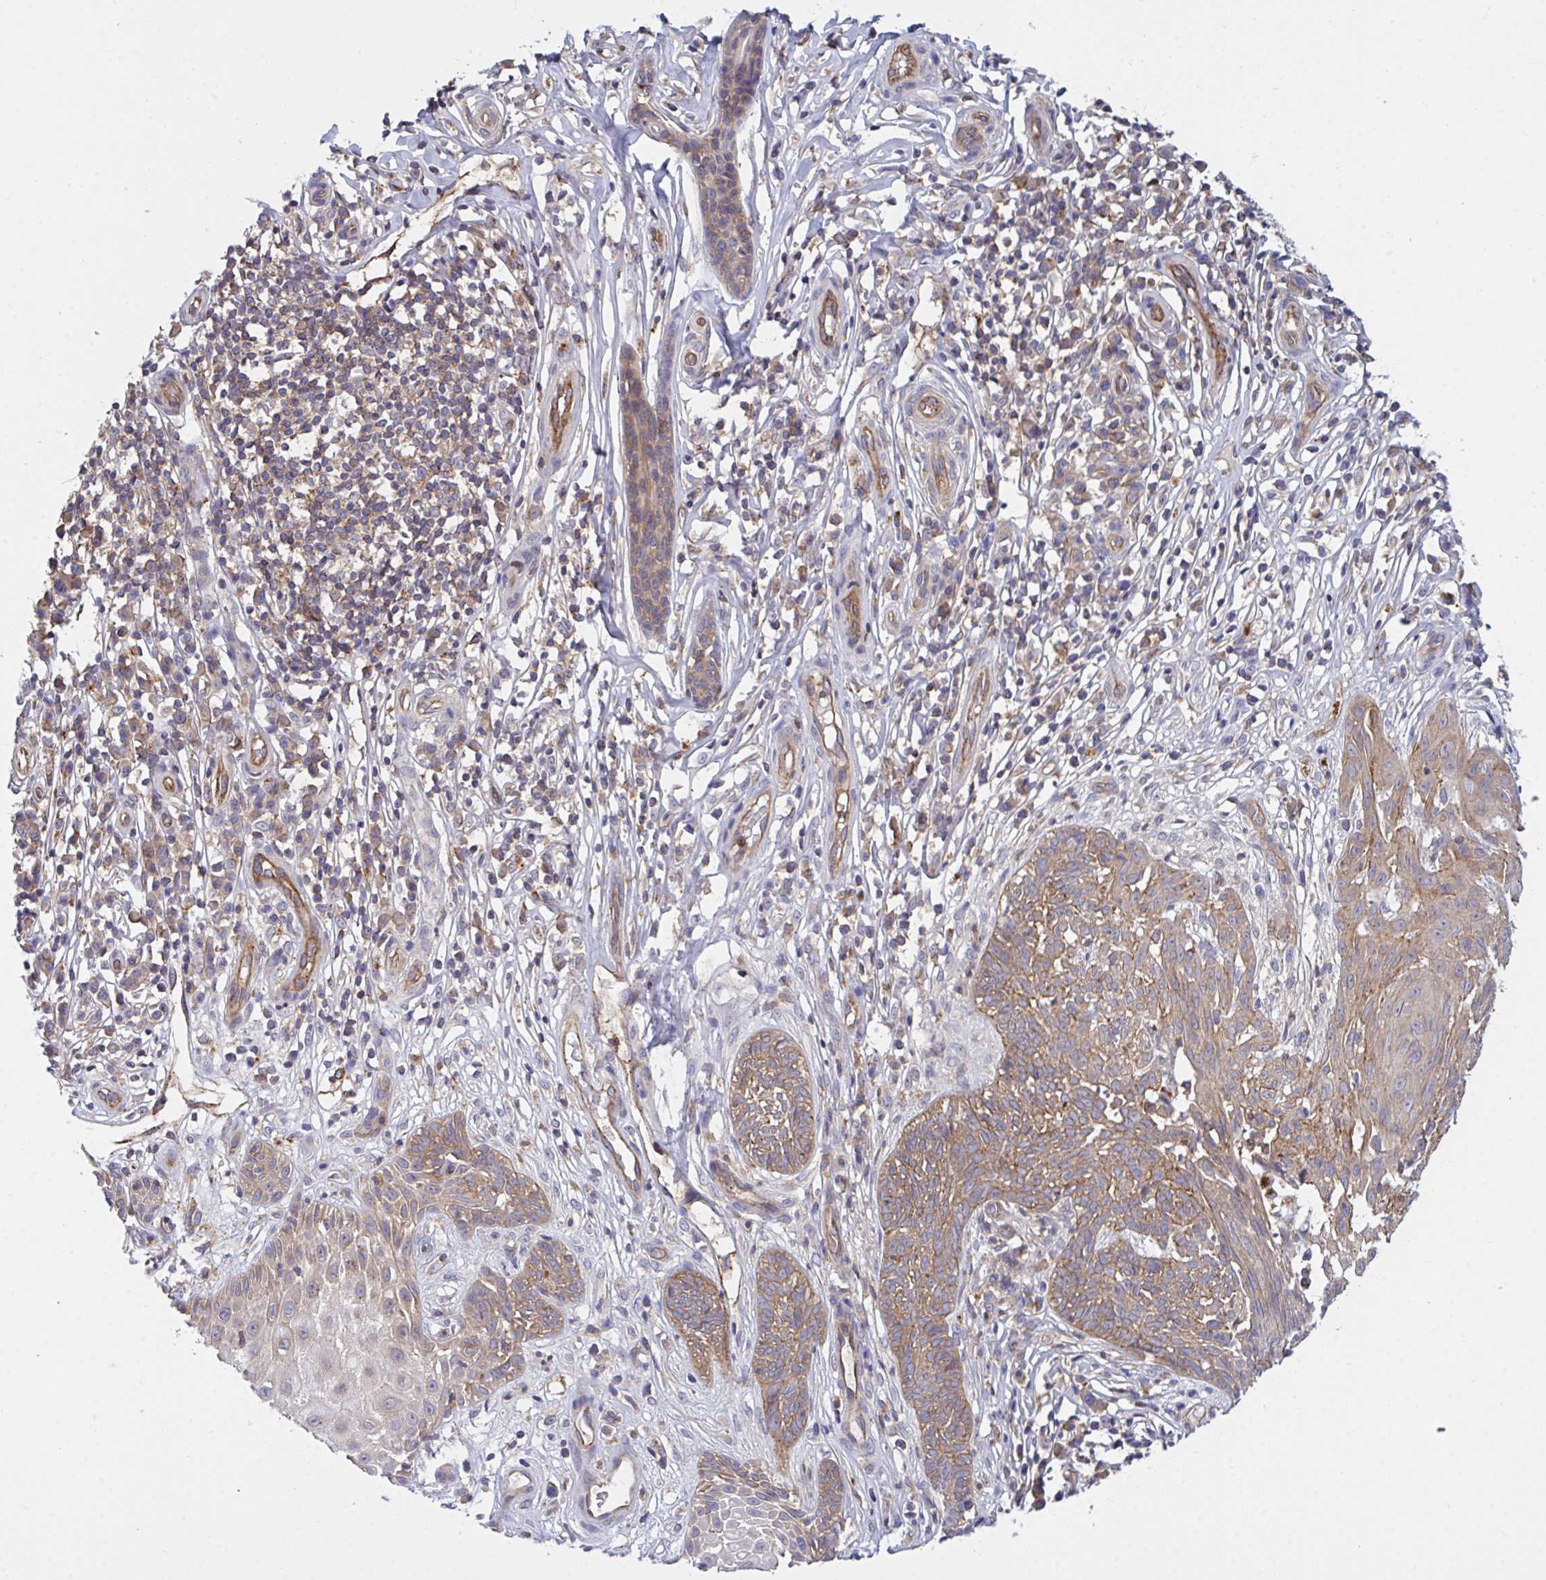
{"staining": {"intensity": "moderate", "quantity": ">75%", "location": "cytoplasmic/membranous"}, "tissue": "skin cancer", "cell_type": "Tumor cells", "image_type": "cancer", "snomed": [{"axis": "morphology", "description": "Basal cell carcinoma"}, {"axis": "topography", "description": "Skin"}, {"axis": "topography", "description": "Skin, foot"}], "caption": "Brown immunohistochemical staining in basal cell carcinoma (skin) reveals moderate cytoplasmic/membranous positivity in about >75% of tumor cells.", "gene": "C4orf36", "patient": {"sex": "female", "age": 86}}